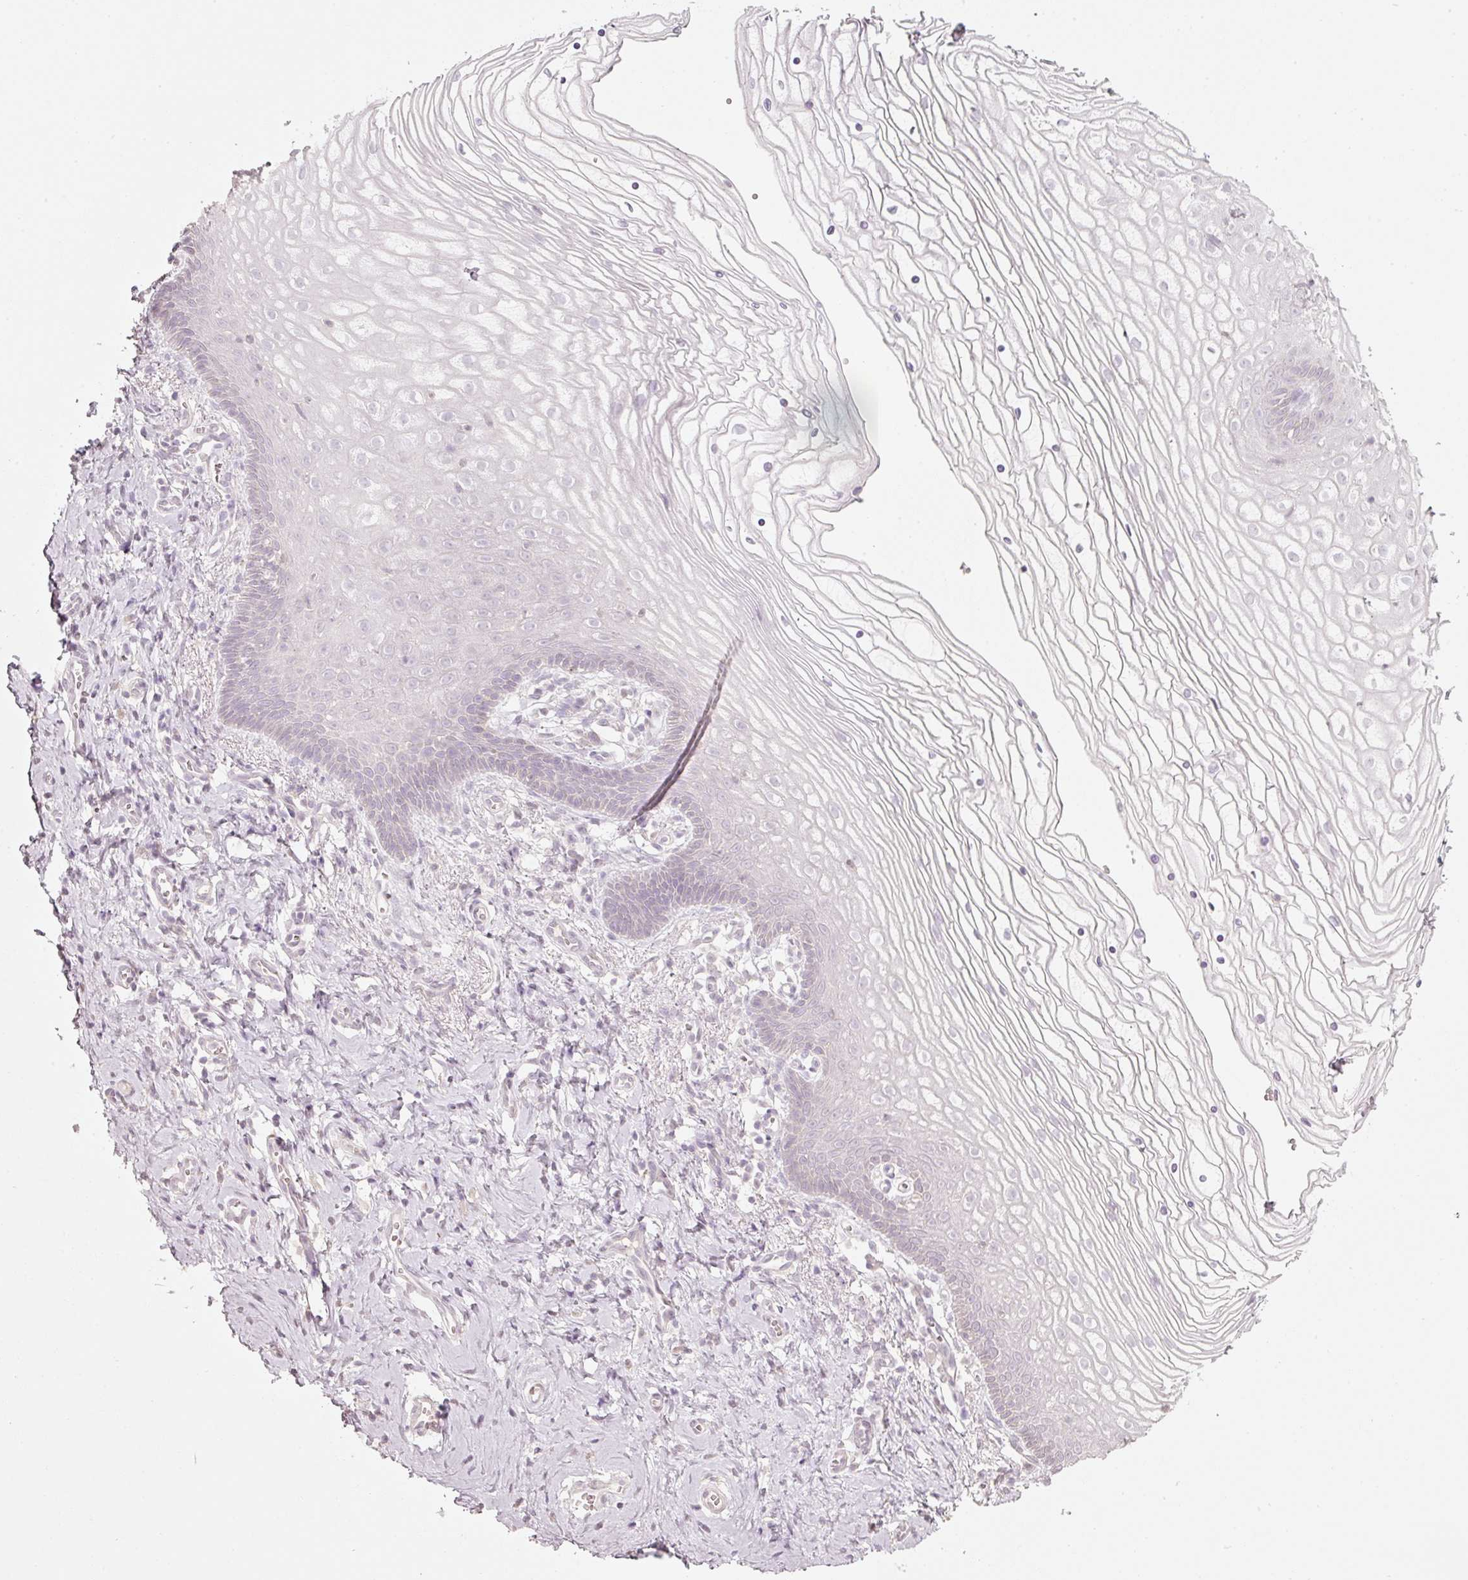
{"staining": {"intensity": "negative", "quantity": "none", "location": "none"}, "tissue": "vagina", "cell_type": "Squamous epithelial cells", "image_type": "normal", "snomed": [{"axis": "morphology", "description": "Normal tissue, NOS"}, {"axis": "topography", "description": "Vagina"}], "caption": "Human vagina stained for a protein using immunohistochemistry (IHC) shows no staining in squamous epithelial cells.", "gene": "STEAP1", "patient": {"sex": "female", "age": 56}}